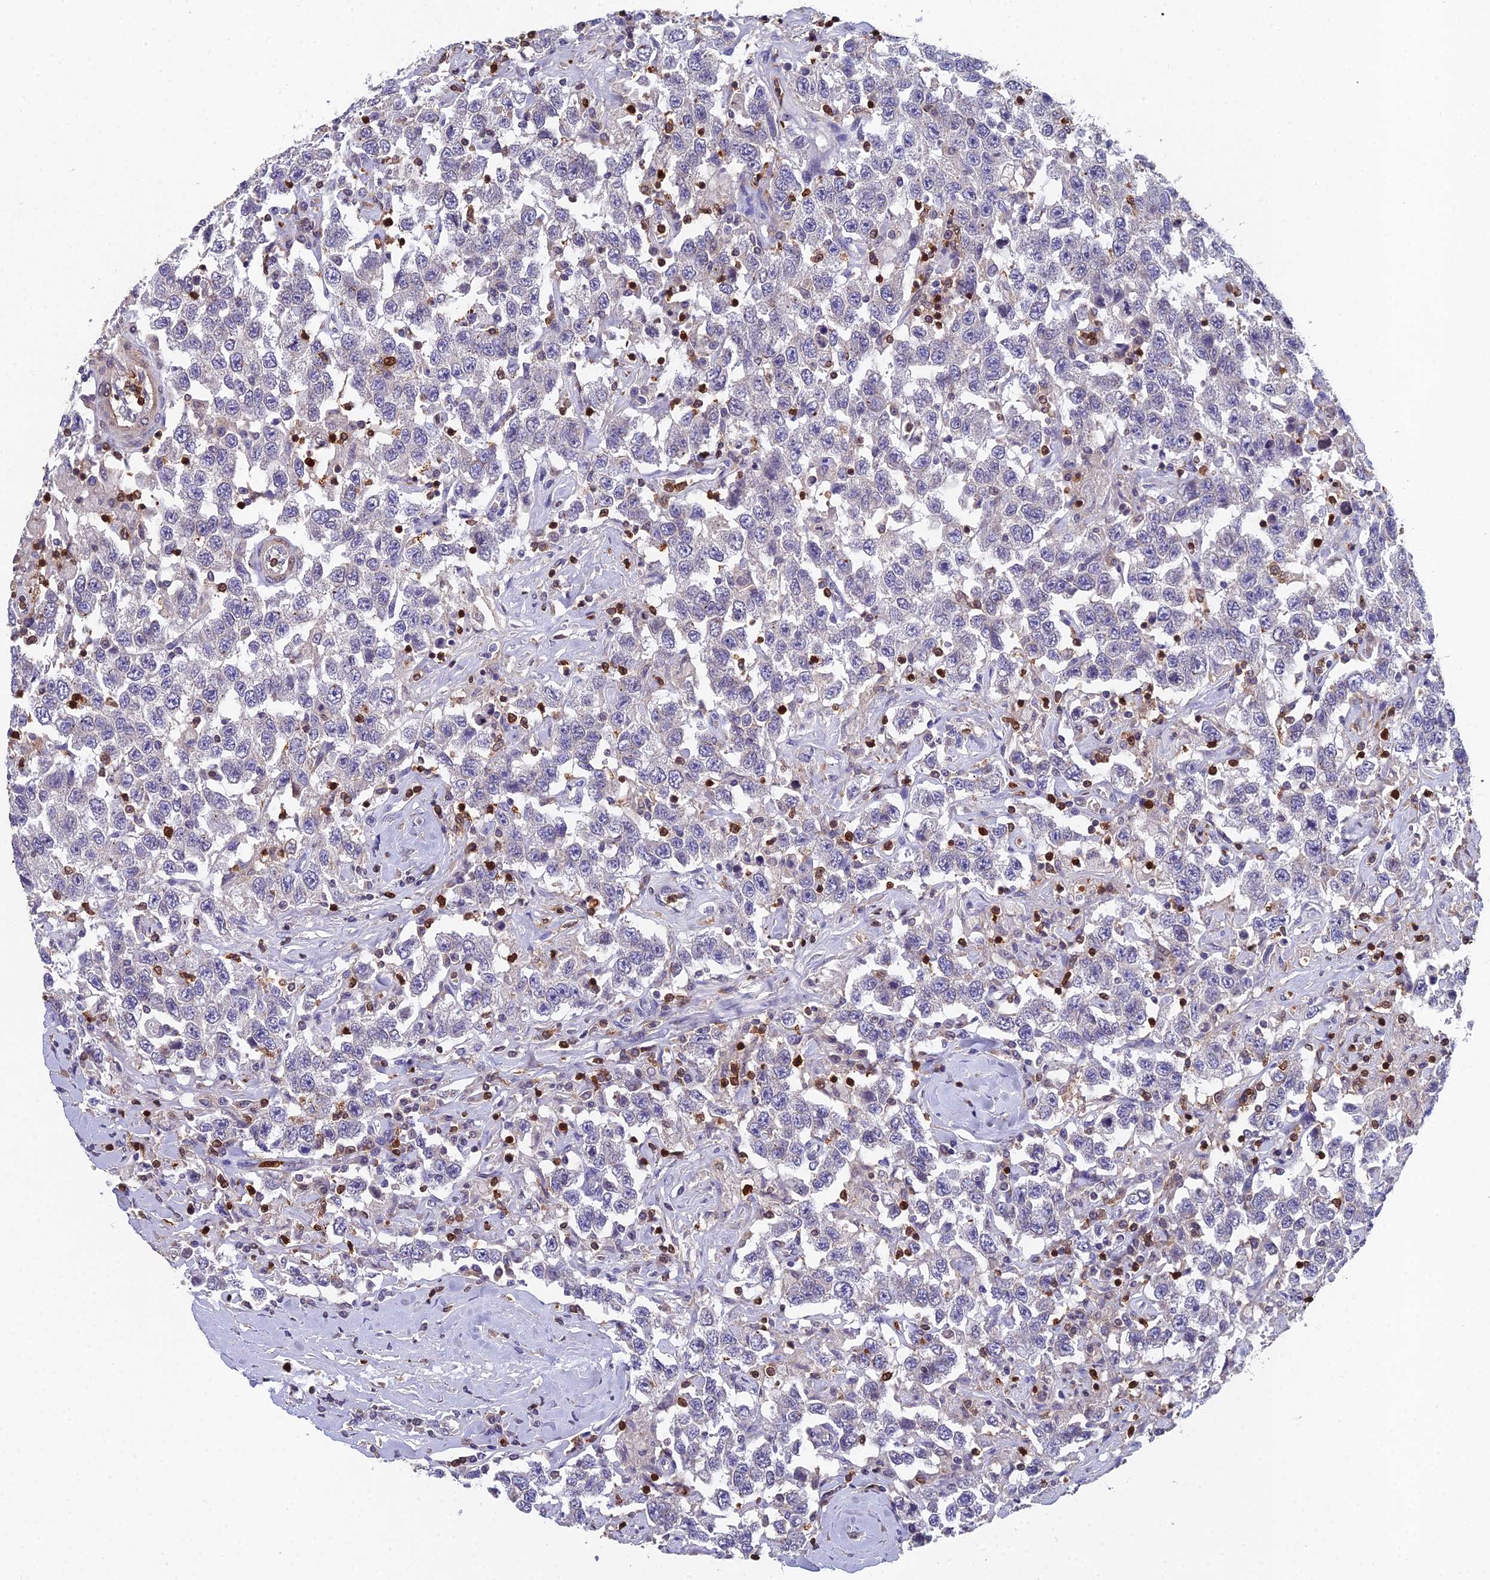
{"staining": {"intensity": "negative", "quantity": "none", "location": "none"}, "tissue": "testis cancer", "cell_type": "Tumor cells", "image_type": "cancer", "snomed": [{"axis": "morphology", "description": "Seminoma, NOS"}, {"axis": "topography", "description": "Testis"}], "caption": "DAB immunohistochemical staining of human testis seminoma demonstrates no significant positivity in tumor cells. (Stains: DAB (3,3'-diaminobenzidine) immunohistochemistry (IHC) with hematoxylin counter stain, Microscopy: brightfield microscopy at high magnification).", "gene": "GALK2", "patient": {"sex": "male", "age": 41}}